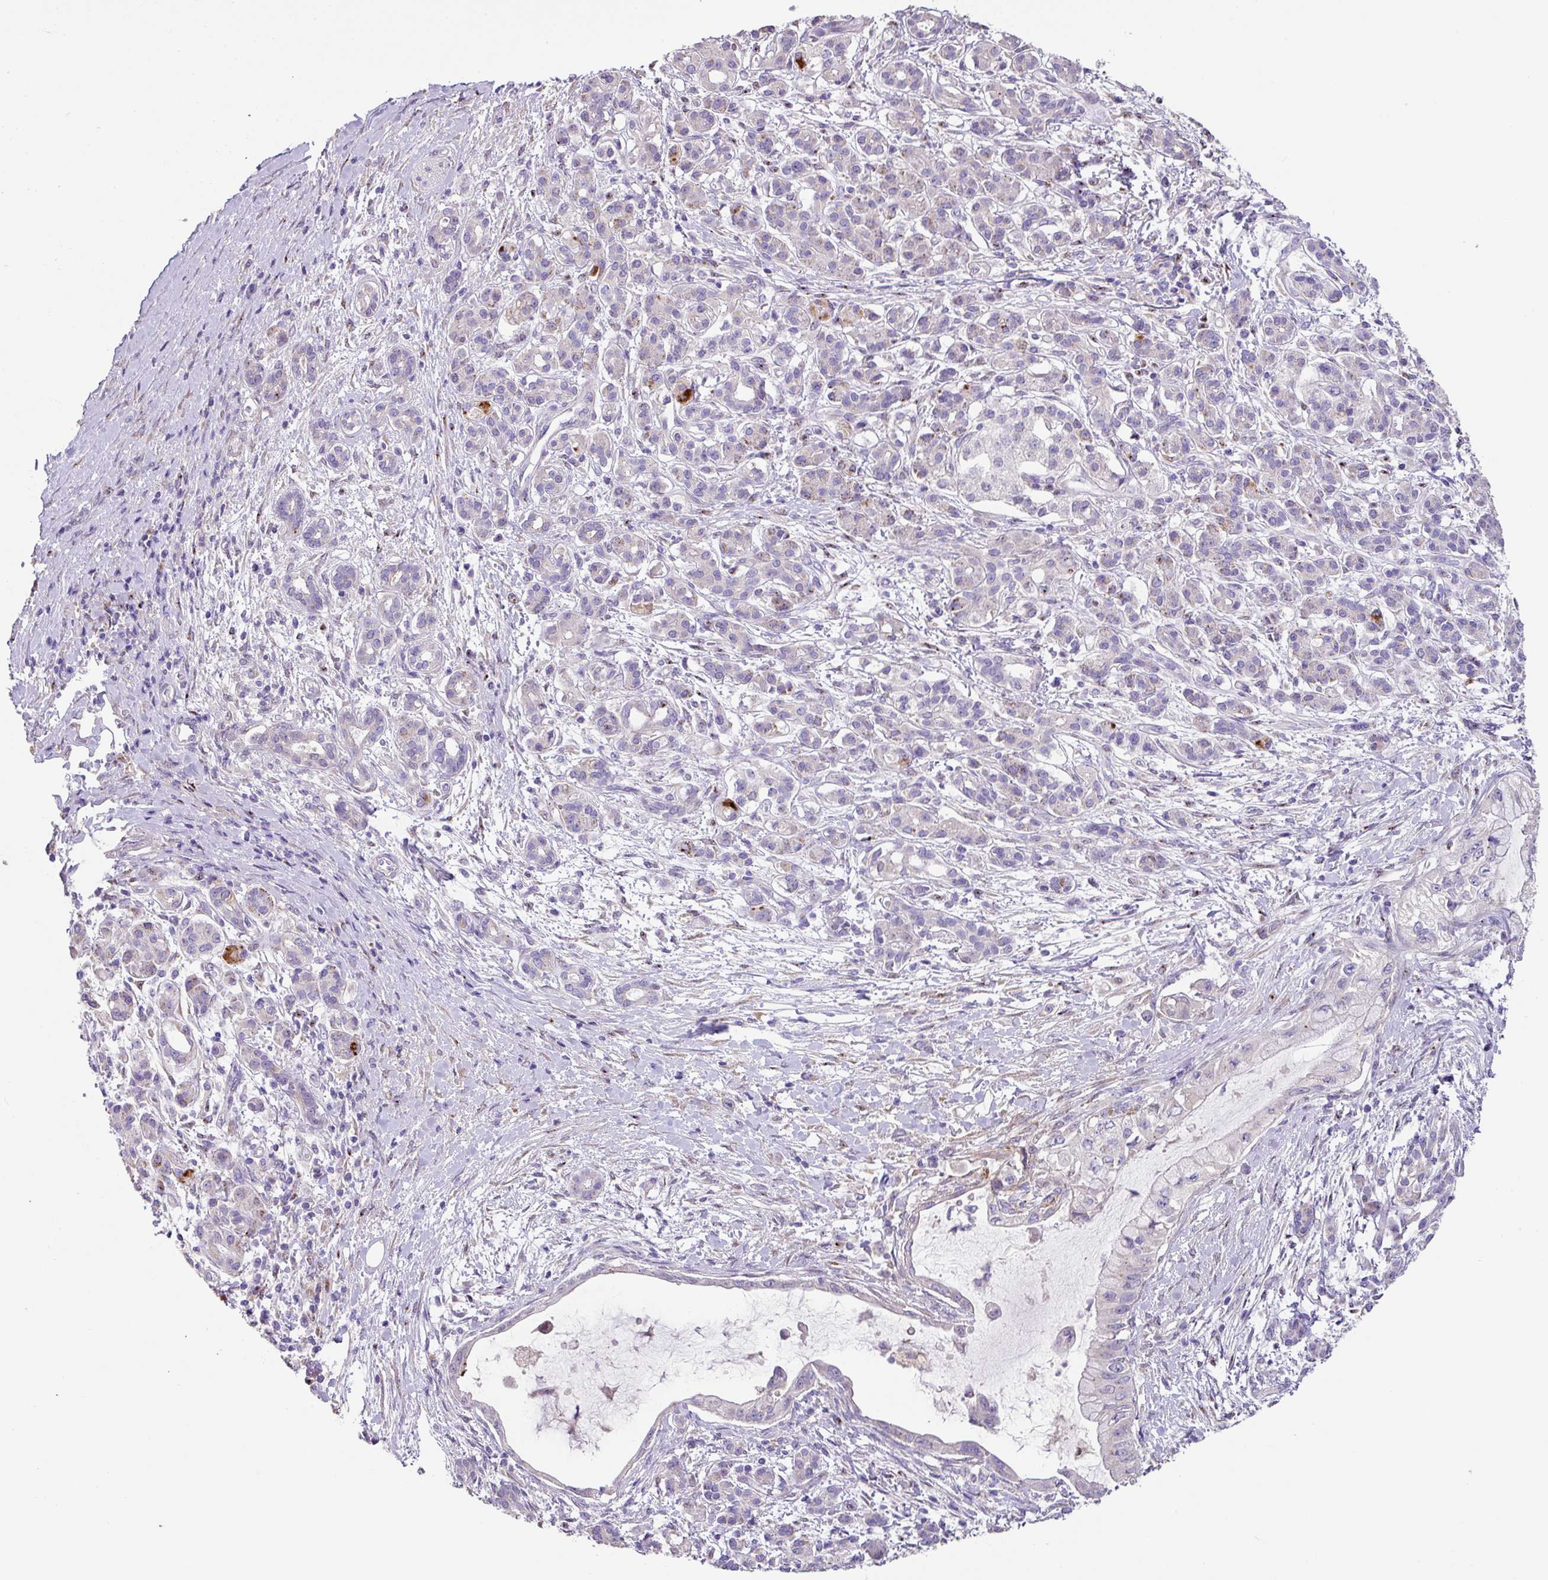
{"staining": {"intensity": "negative", "quantity": "none", "location": "none"}, "tissue": "pancreatic cancer", "cell_type": "Tumor cells", "image_type": "cancer", "snomed": [{"axis": "morphology", "description": "Adenocarcinoma, NOS"}, {"axis": "topography", "description": "Pancreas"}], "caption": "High magnification brightfield microscopy of pancreatic adenocarcinoma stained with DAB (brown) and counterstained with hematoxylin (blue): tumor cells show no significant expression. The staining is performed using DAB (3,3'-diaminobenzidine) brown chromogen with nuclei counter-stained in using hematoxylin.", "gene": "ZG16", "patient": {"sex": "male", "age": 48}}